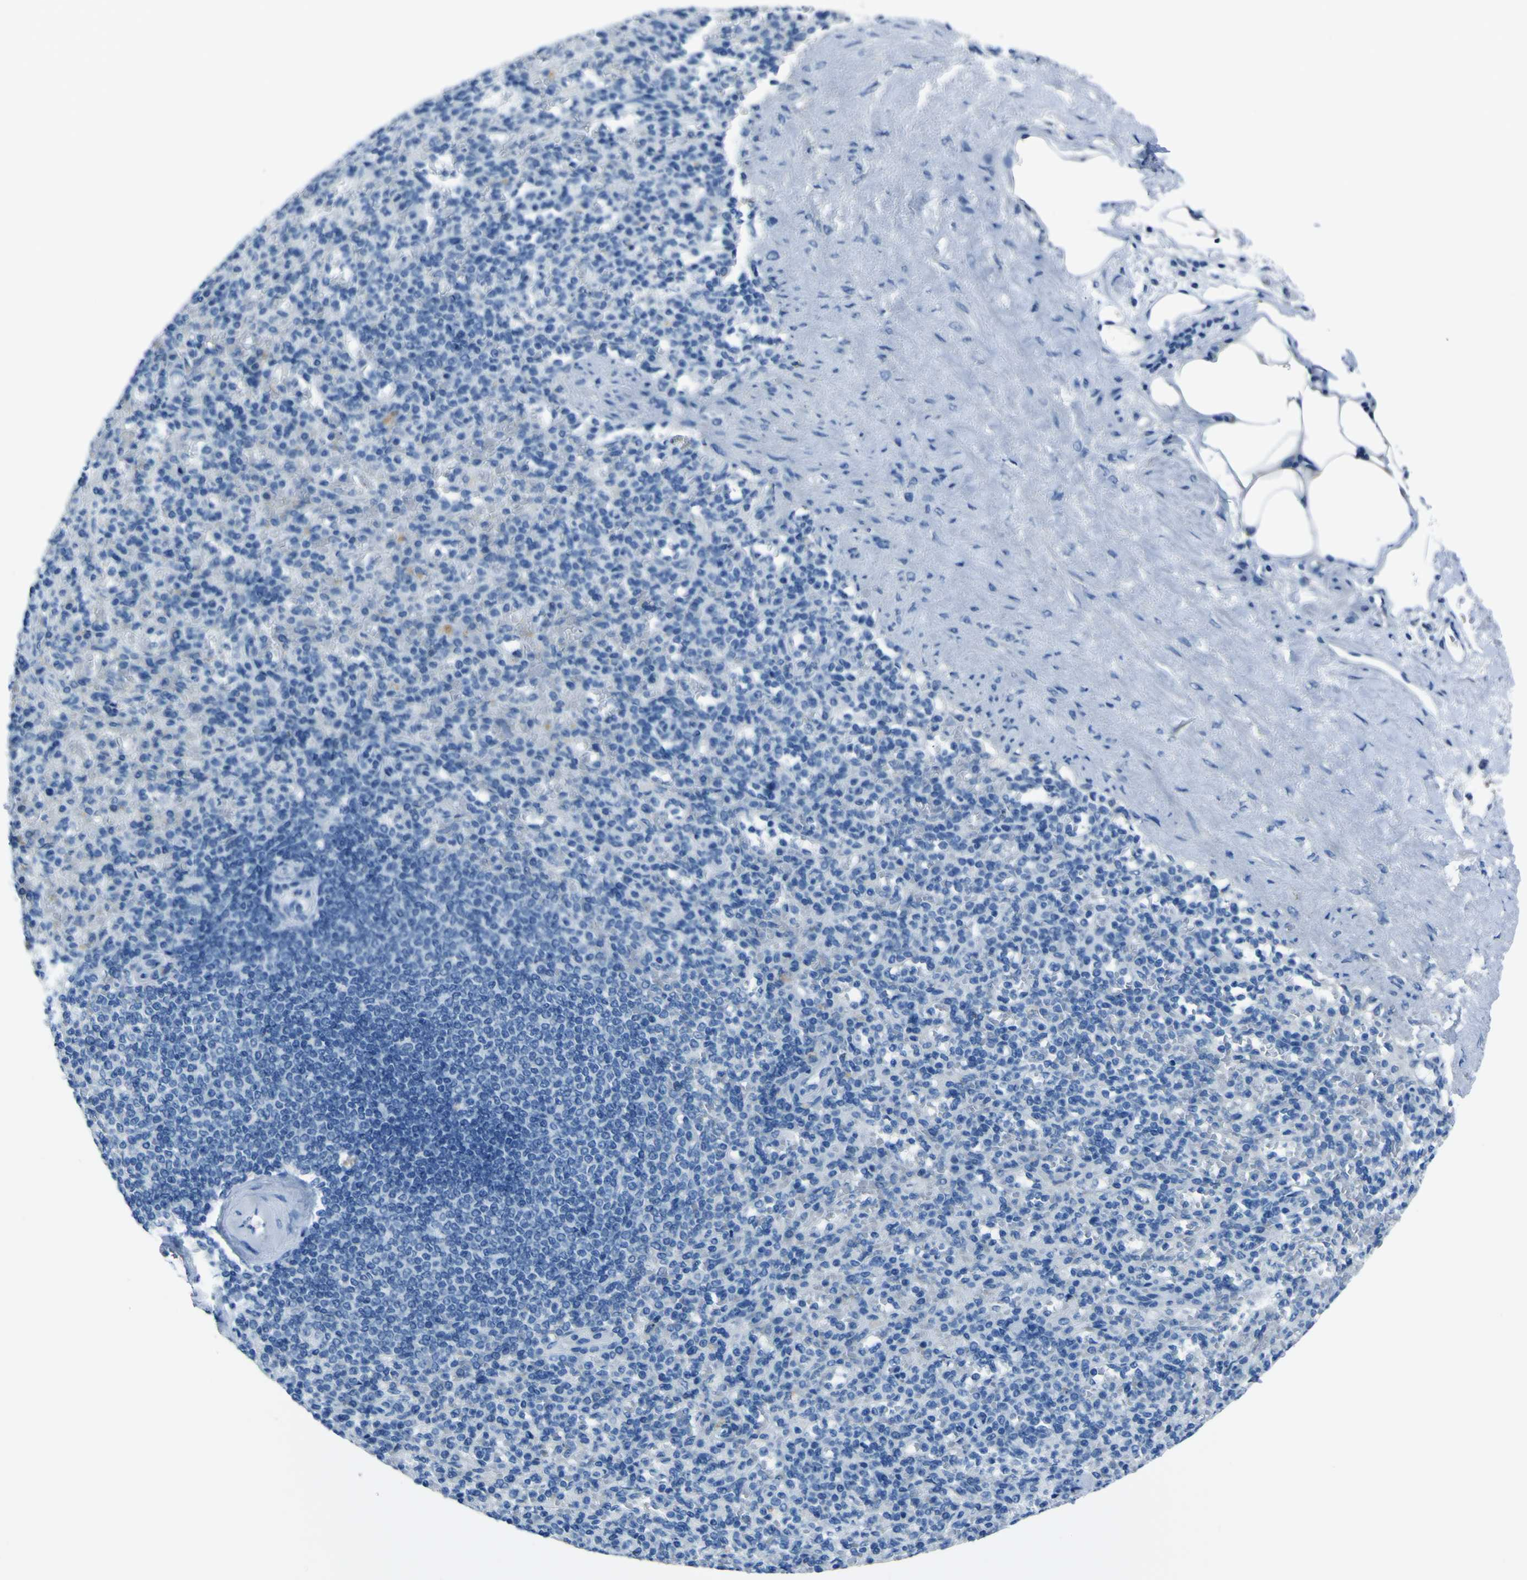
{"staining": {"intensity": "negative", "quantity": "none", "location": "none"}, "tissue": "spleen", "cell_type": "Cells in red pulp", "image_type": "normal", "snomed": [{"axis": "morphology", "description": "Normal tissue, NOS"}, {"axis": "topography", "description": "Spleen"}], "caption": "Cells in red pulp show no significant protein positivity in normal spleen. Brightfield microscopy of IHC stained with DAB (brown) and hematoxylin (blue), captured at high magnification.", "gene": "PHKG1", "patient": {"sex": "female", "age": 74}}